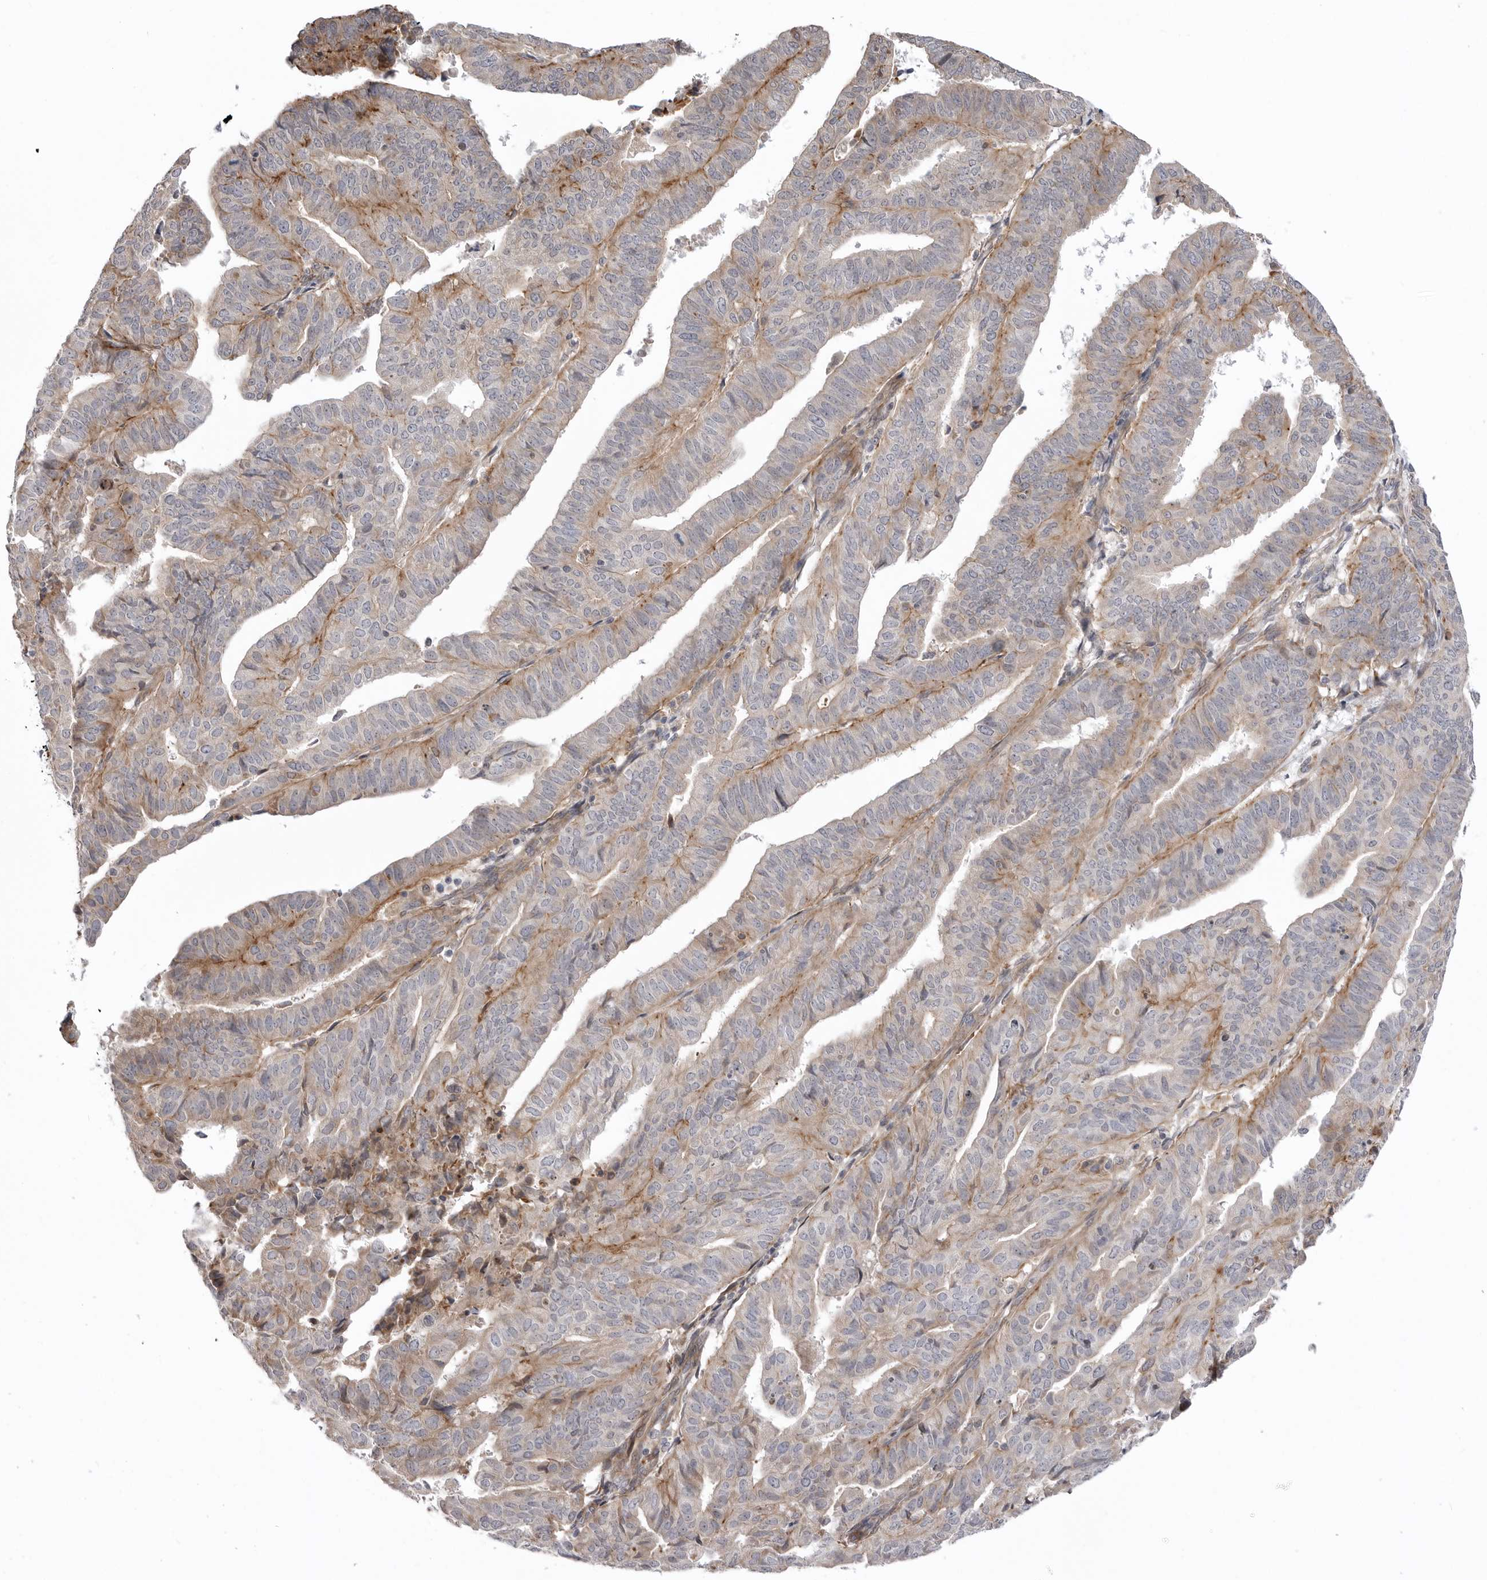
{"staining": {"intensity": "negative", "quantity": "none", "location": "none"}, "tissue": "endometrial cancer", "cell_type": "Tumor cells", "image_type": "cancer", "snomed": [{"axis": "morphology", "description": "Adenocarcinoma, NOS"}, {"axis": "topography", "description": "Endometrium"}], "caption": "An image of human endometrial cancer (adenocarcinoma) is negative for staining in tumor cells.", "gene": "SCP2", "patient": {"sex": "female", "age": 51}}